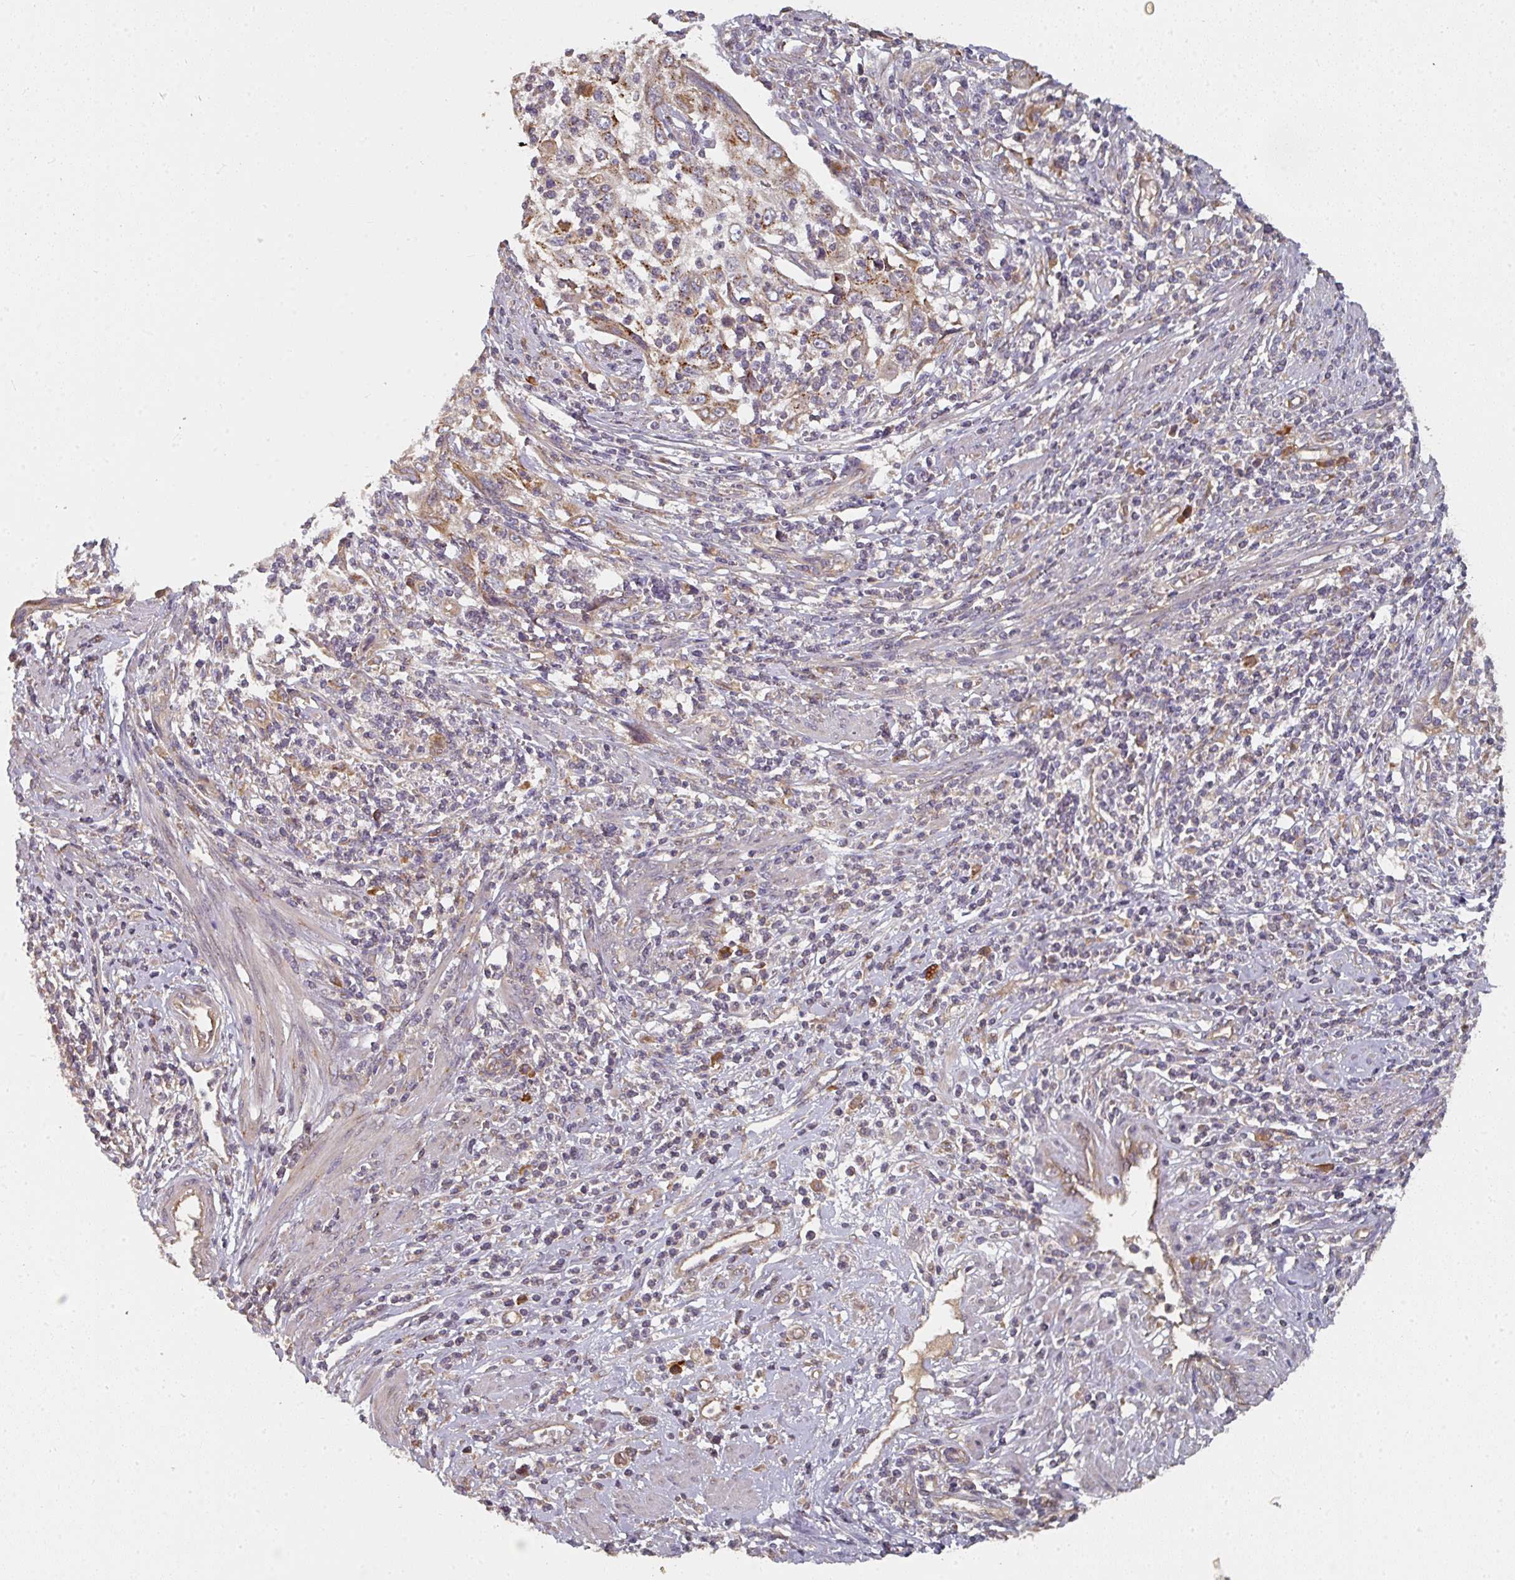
{"staining": {"intensity": "moderate", "quantity": ">75%", "location": "cytoplasmic/membranous"}, "tissue": "cervical cancer", "cell_type": "Tumor cells", "image_type": "cancer", "snomed": [{"axis": "morphology", "description": "Squamous cell carcinoma, NOS"}, {"axis": "topography", "description": "Cervix"}], "caption": "An image of cervical cancer (squamous cell carcinoma) stained for a protein displays moderate cytoplasmic/membranous brown staining in tumor cells.", "gene": "EDEM2", "patient": {"sex": "female", "age": 70}}